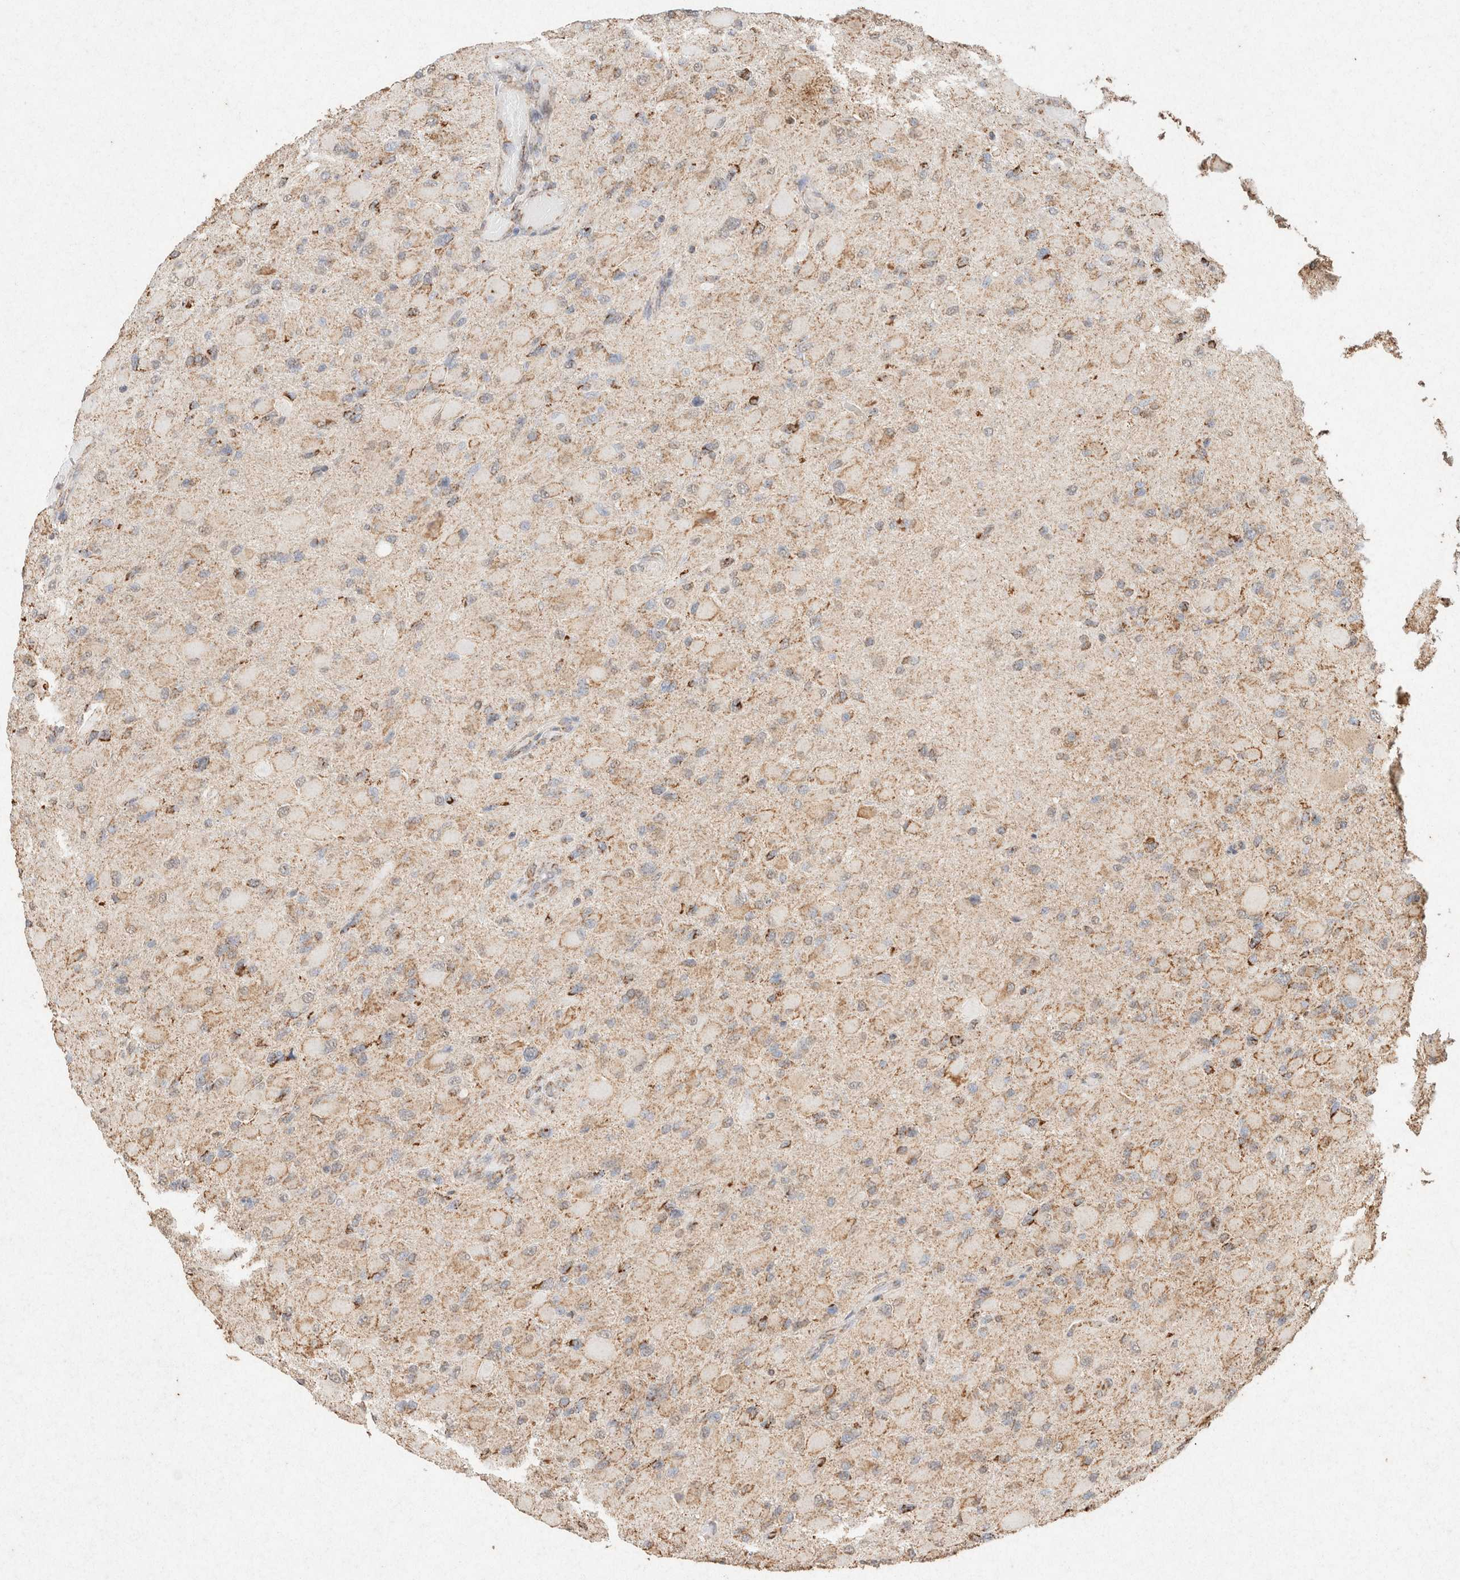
{"staining": {"intensity": "moderate", "quantity": "<25%", "location": "cytoplasmic/membranous"}, "tissue": "glioma", "cell_type": "Tumor cells", "image_type": "cancer", "snomed": [{"axis": "morphology", "description": "Glioma, malignant, High grade"}, {"axis": "topography", "description": "Cerebral cortex"}], "caption": "A brown stain labels moderate cytoplasmic/membranous staining of a protein in malignant glioma (high-grade) tumor cells.", "gene": "SDC2", "patient": {"sex": "female", "age": 36}}